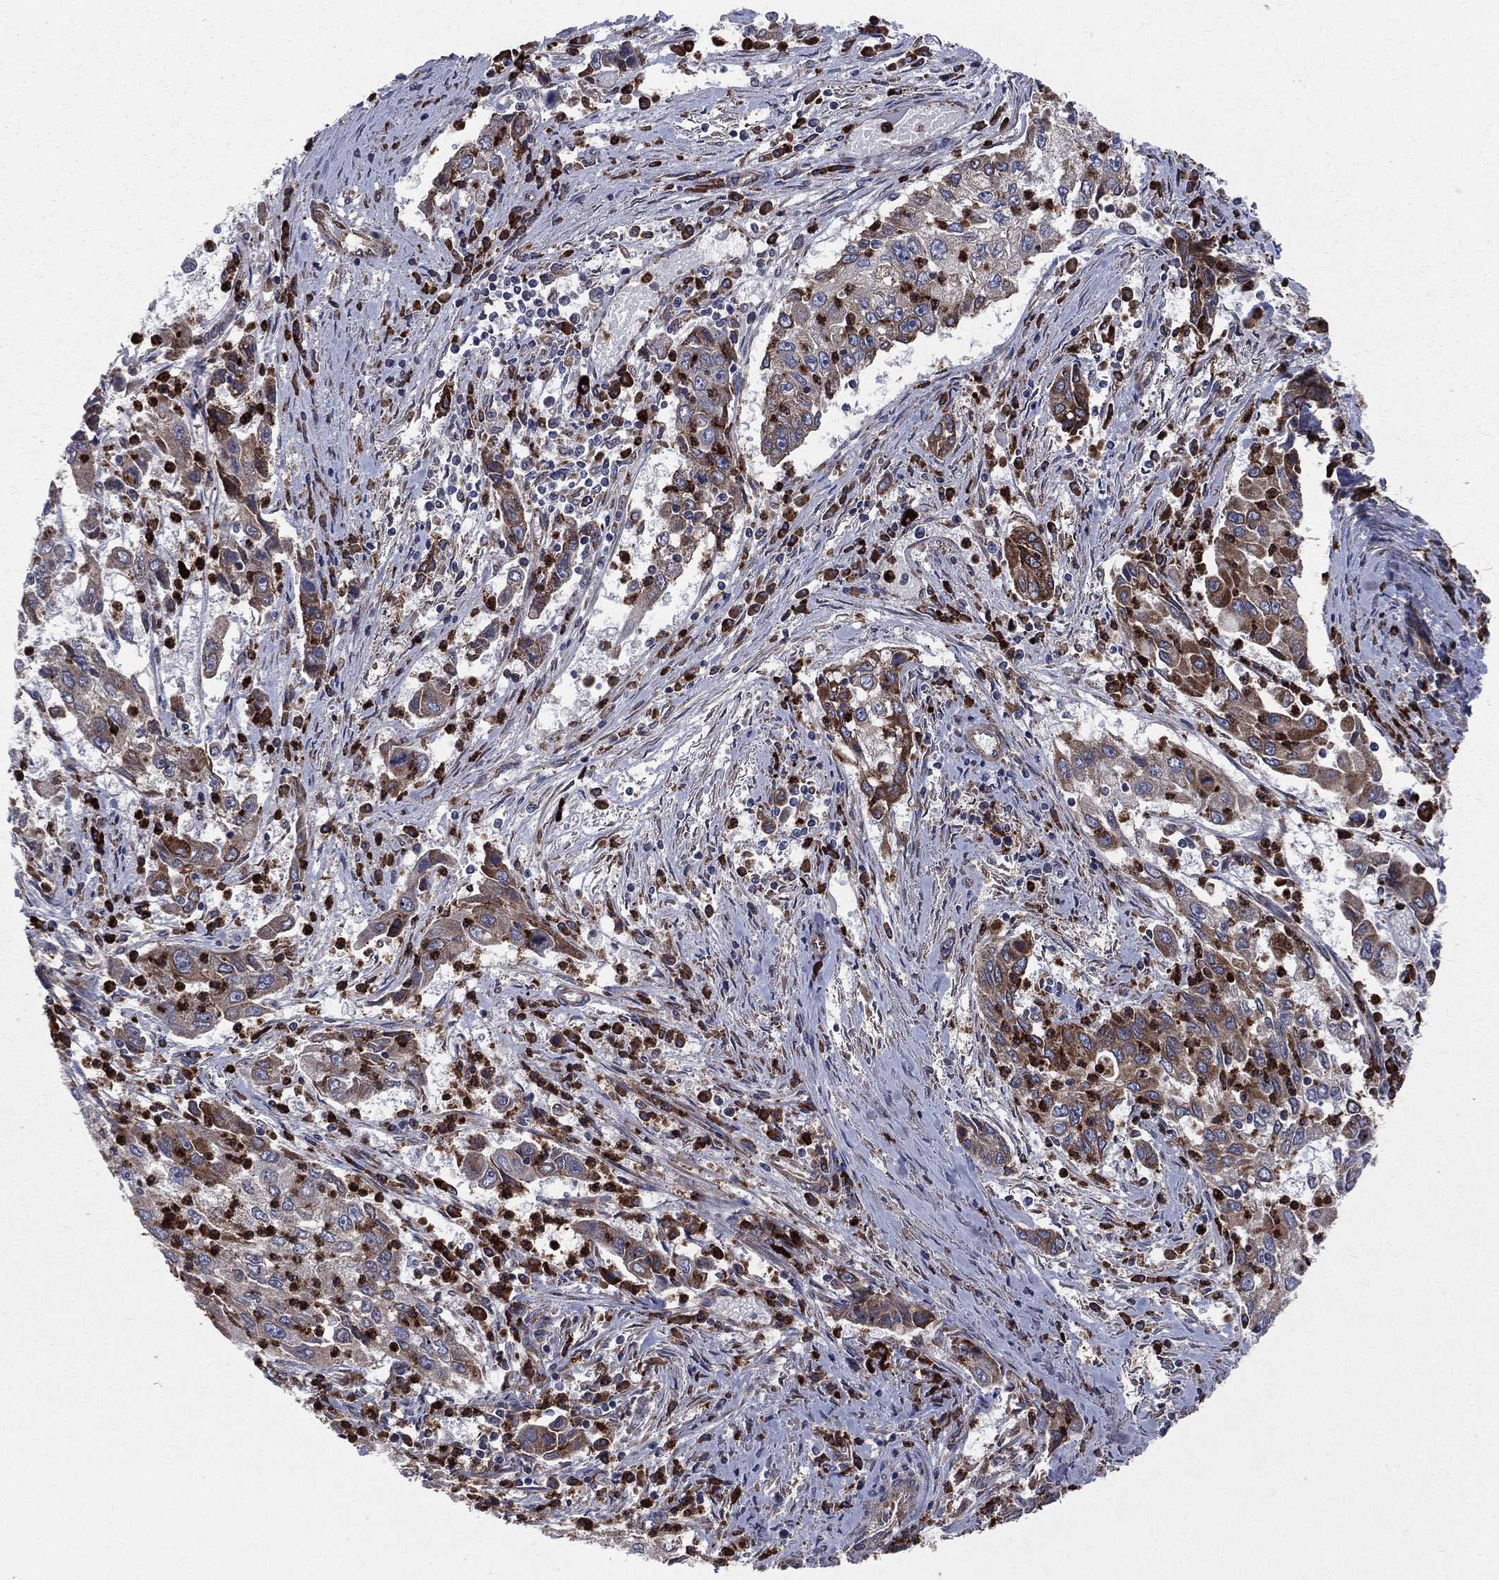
{"staining": {"intensity": "strong", "quantity": ">75%", "location": "cytoplasmic/membranous"}, "tissue": "cervical cancer", "cell_type": "Tumor cells", "image_type": "cancer", "snomed": [{"axis": "morphology", "description": "Squamous cell carcinoma, NOS"}, {"axis": "topography", "description": "Cervix"}], "caption": "Cervical squamous cell carcinoma tissue exhibits strong cytoplasmic/membranous positivity in approximately >75% of tumor cells, visualized by immunohistochemistry.", "gene": "CCDC159", "patient": {"sex": "female", "age": 36}}